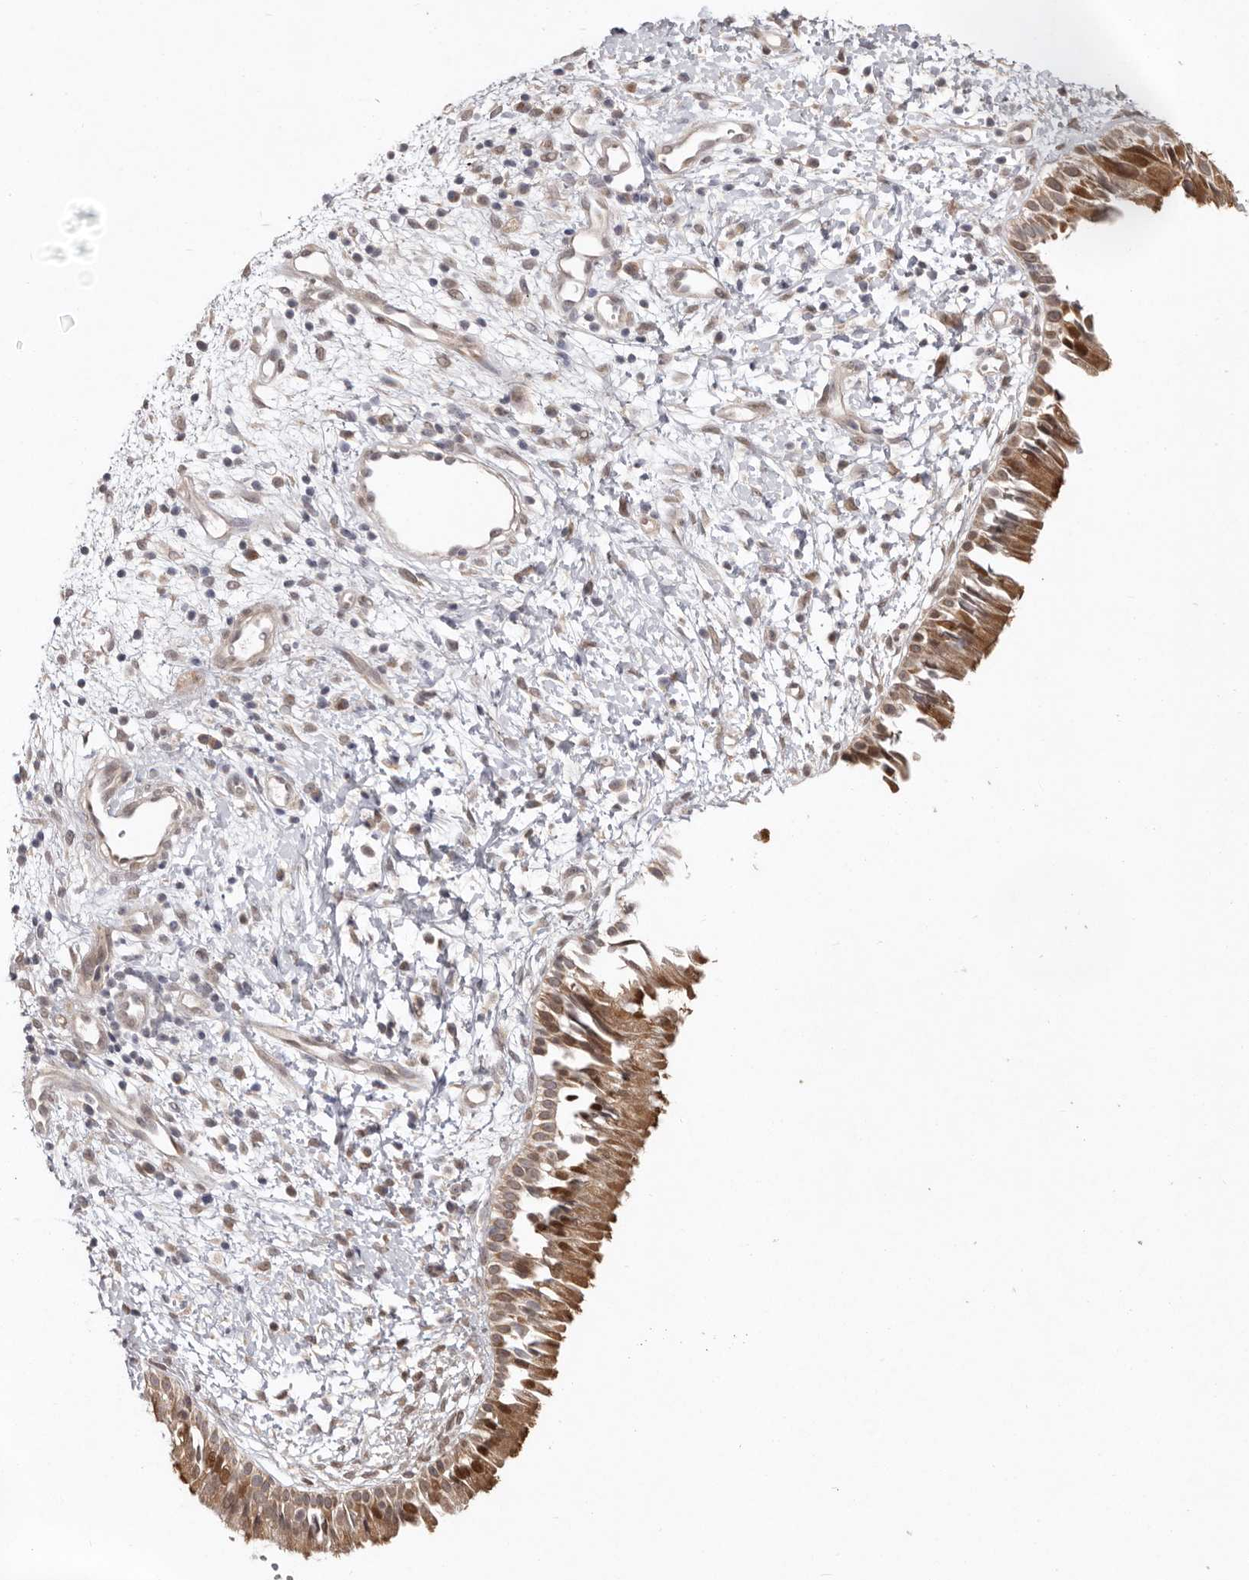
{"staining": {"intensity": "moderate", "quantity": ">75%", "location": "cytoplasmic/membranous"}, "tissue": "nasopharynx", "cell_type": "Respiratory epithelial cells", "image_type": "normal", "snomed": [{"axis": "morphology", "description": "Normal tissue, NOS"}, {"axis": "topography", "description": "Nasopharynx"}], "caption": "Immunohistochemical staining of normal human nasopharynx displays medium levels of moderate cytoplasmic/membranous positivity in about >75% of respiratory epithelial cells.", "gene": "NSUN4", "patient": {"sex": "male", "age": 22}}